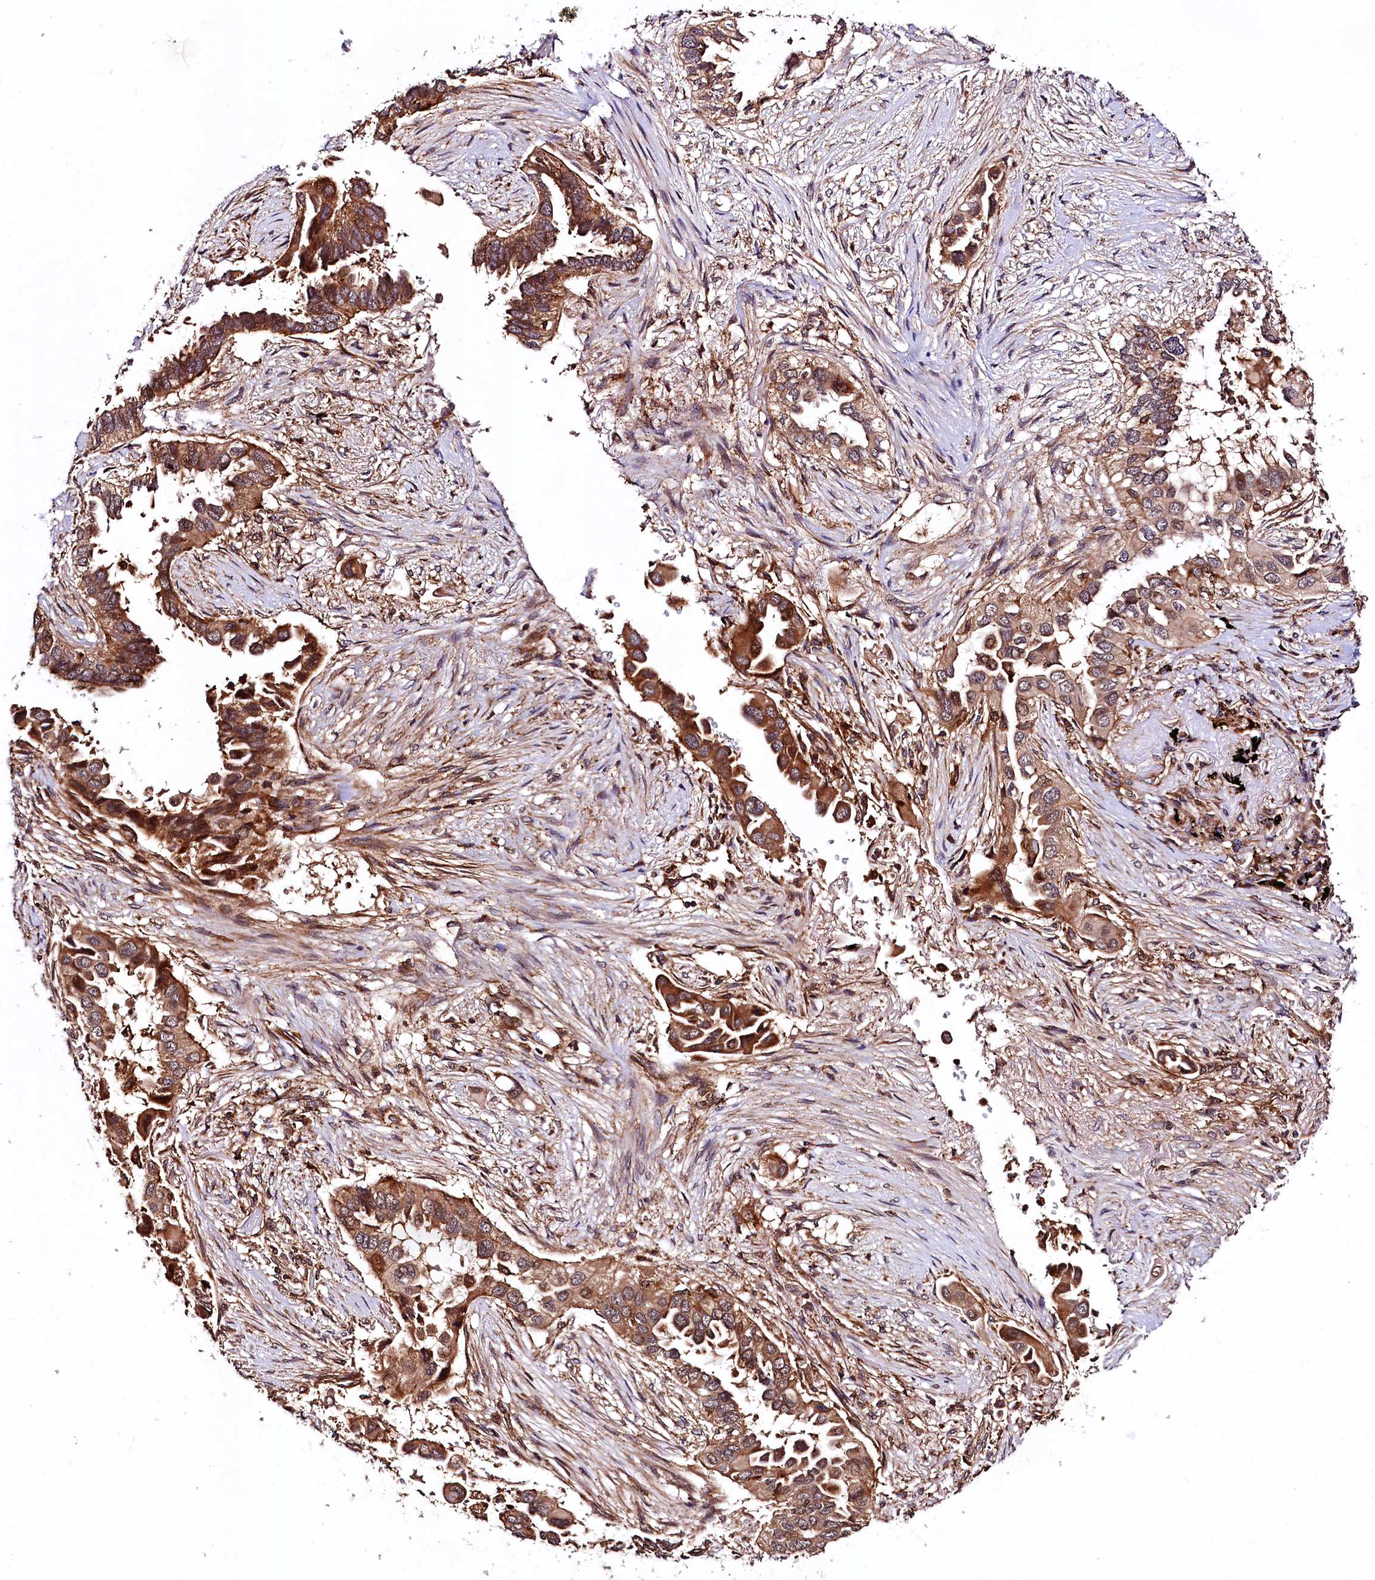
{"staining": {"intensity": "strong", "quantity": ">75%", "location": "cytoplasmic/membranous"}, "tissue": "lung cancer", "cell_type": "Tumor cells", "image_type": "cancer", "snomed": [{"axis": "morphology", "description": "Adenocarcinoma, NOS"}, {"axis": "topography", "description": "Lung"}], "caption": "Immunohistochemical staining of lung cancer (adenocarcinoma) demonstrates high levels of strong cytoplasmic/membranous protein positivity in approximately >75% of tumor cells.", "gene": "VPS35", "patient": {"sex": "female", "age": 76}}